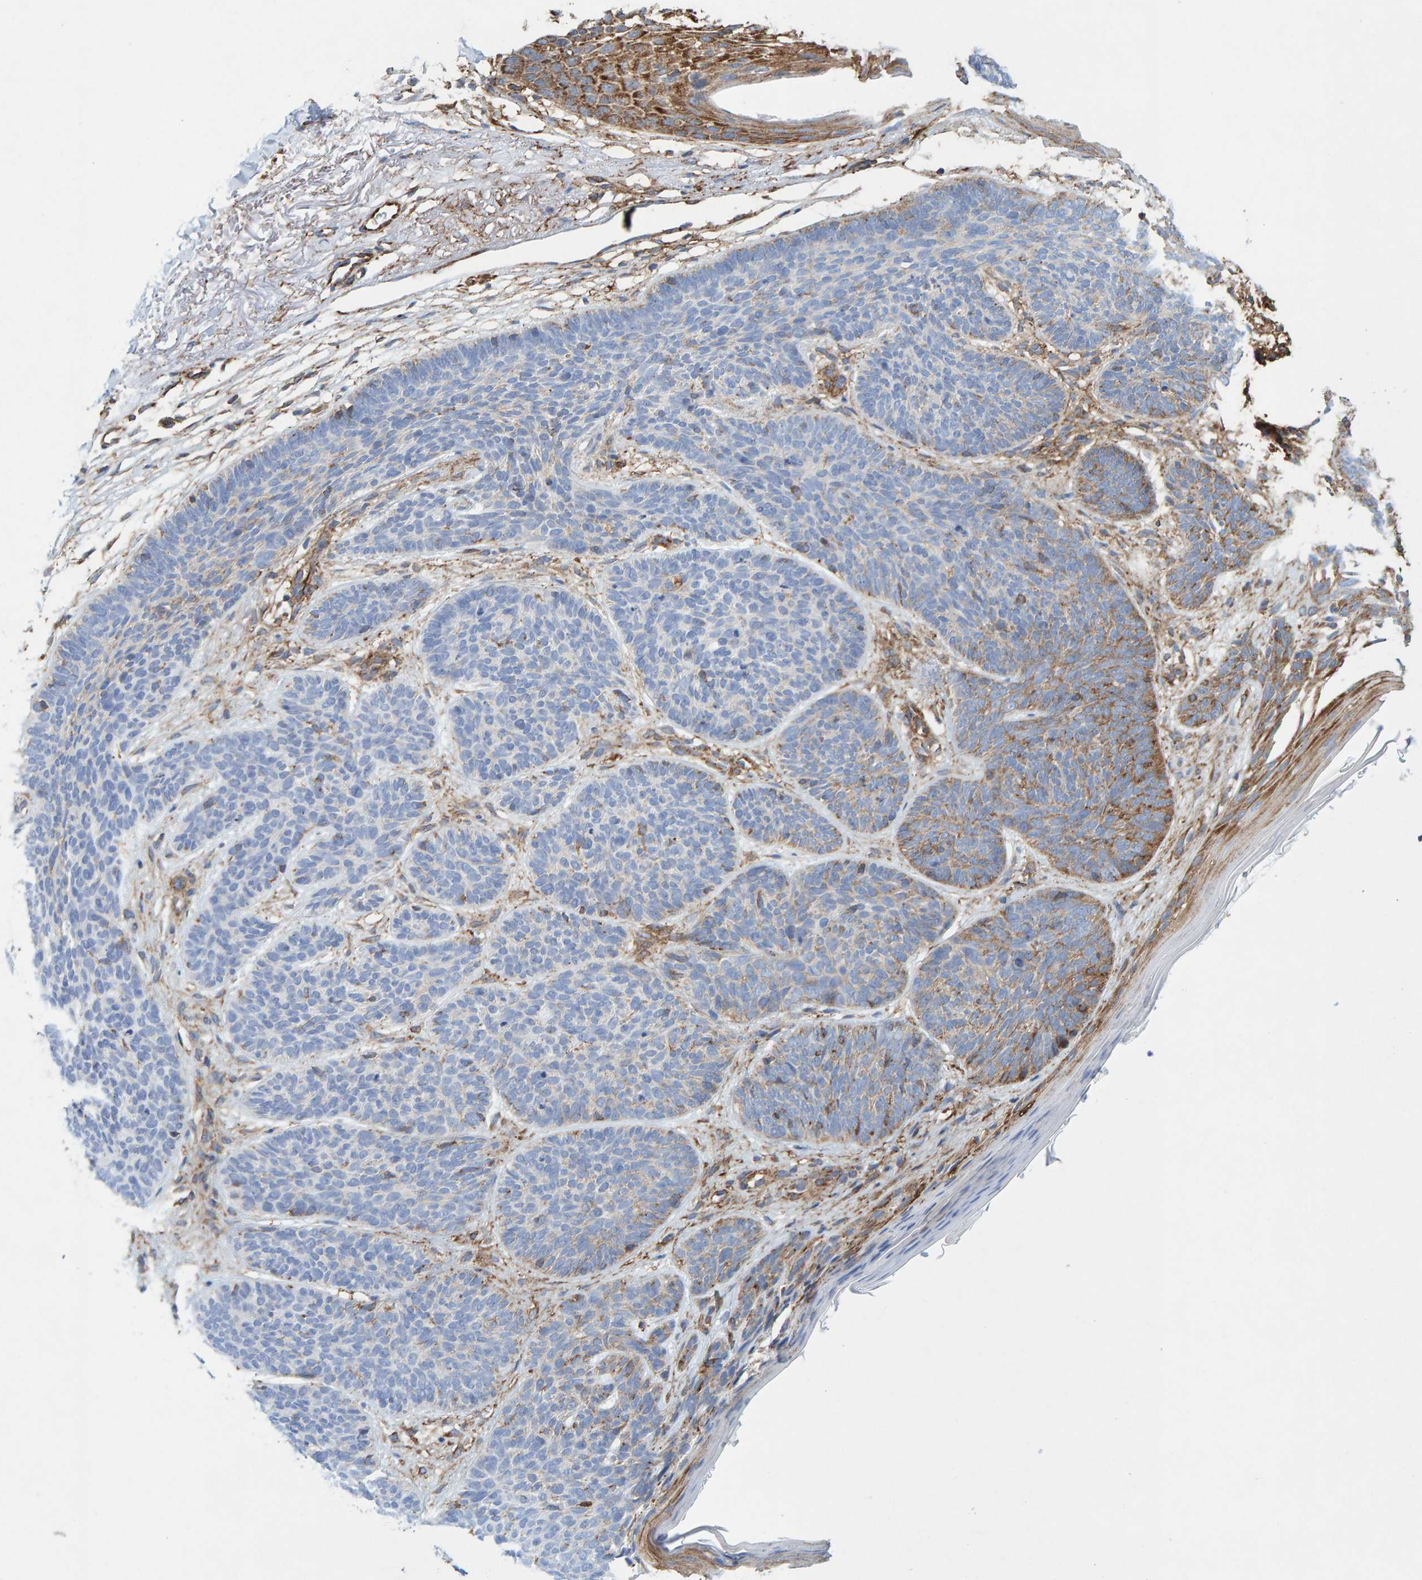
{"staining": {"intensity": "weak", "quantity": "<25%", "location": "cytoplasmic/membranous"}, "tissue": "skin cancer", "cell_type": "Tumor cells", "image_type": "cancer", "snomed": [{"axis": "morphology", "description": "Basal cell carcinoma"}, {"axis": "topography", "description": "Skin"}], "caption": "This photomicrograph is of skin basal cell carcinoma stained with IHC to label a protein in brown with the nuclei are counter-stained blue. There is no positivity in tumor cells.", "gene": "MVP", "patient": {"sex": "female", "age": 70}}